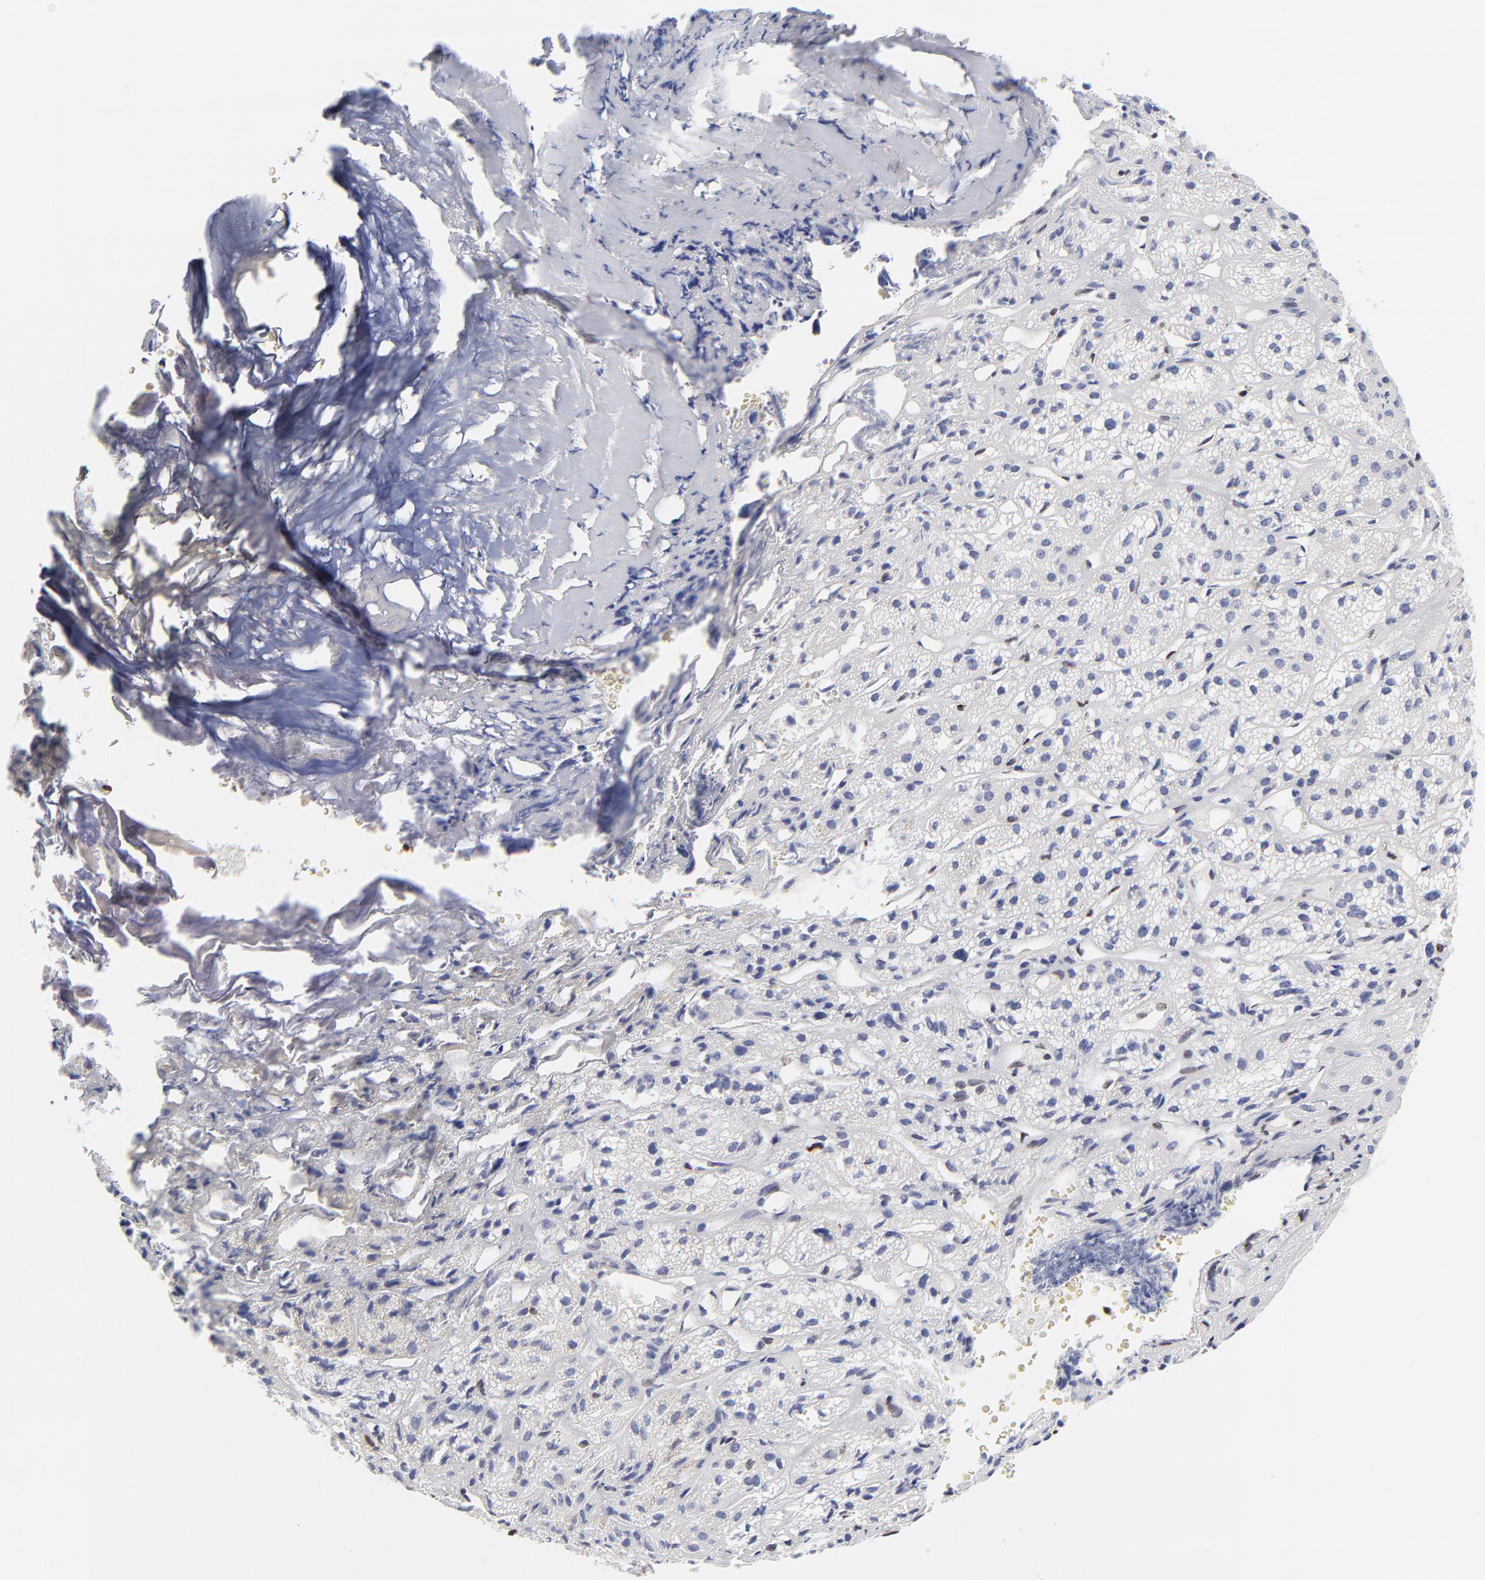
{"staining": {"intensity": "negative", "quantity": "none", "location": "none"}, "tissue": "adrenal gland", "cell_type": "Glandular cells", "image_type": "normal", "snomed": [{"axis": "morphology", "description": "Normal tissue, NOS"}, {"axis": "topography", "description": "Adrenal gland"}], "caption": "Immunohistochemistry of unremarkable human adrenal gland shows no staining in glandular cells. The staining was performed using DAB (3,3'-diaminobenzidine) to visualize the protein expression in brown, while the nuclei were stained in blue with hematoxylin (Magnification: 20x).", "gene": "THAP7", "patient": {"sex": "female", "age": 71}}